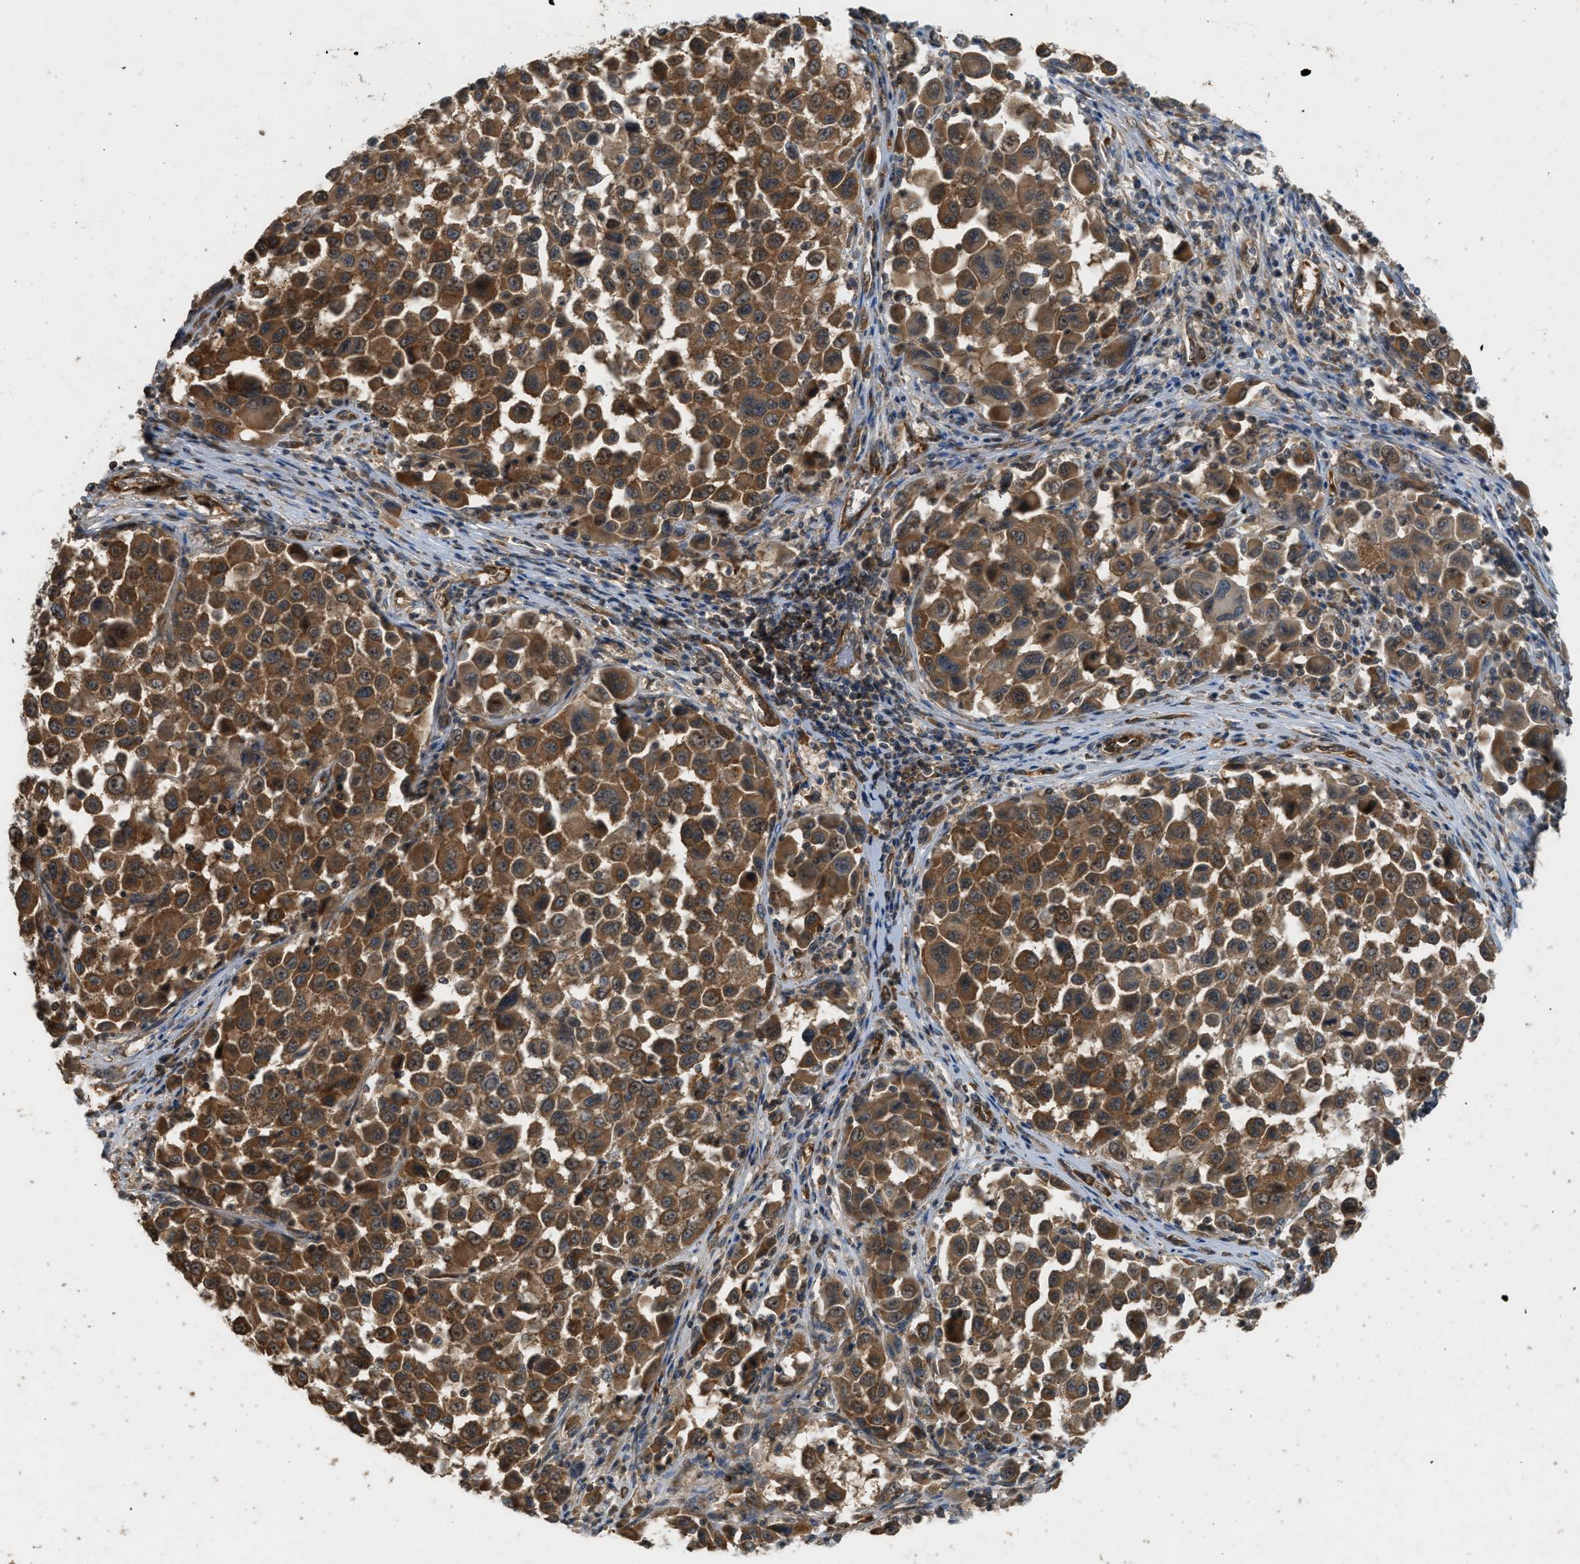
{"staining": {"intensity": "strong", "quantity": ">75%", "location": "cytoplasmic/membranous"}, "tissue": "melanoma", "cell_type": "Tumor cells", "image_type": "cancer", "snomed": [{"axis": "morphology", "description": "Malignant melanoma, Metastatic site"}, {"axis": "topography", "description": "Lymph node"}], "caption": "Malignant melanoma (metastatic site) was stained to show a protein in brown. There is high levels of strong cytoplasmic/membranous staining in about >75% of tumor cells. (DAB (3,3'-diaminobenzidine) = brown stain, brightfield microscopy at high magnification).", "gene": "HIP1R", "patient": {"sex": "male", "age": 61}}